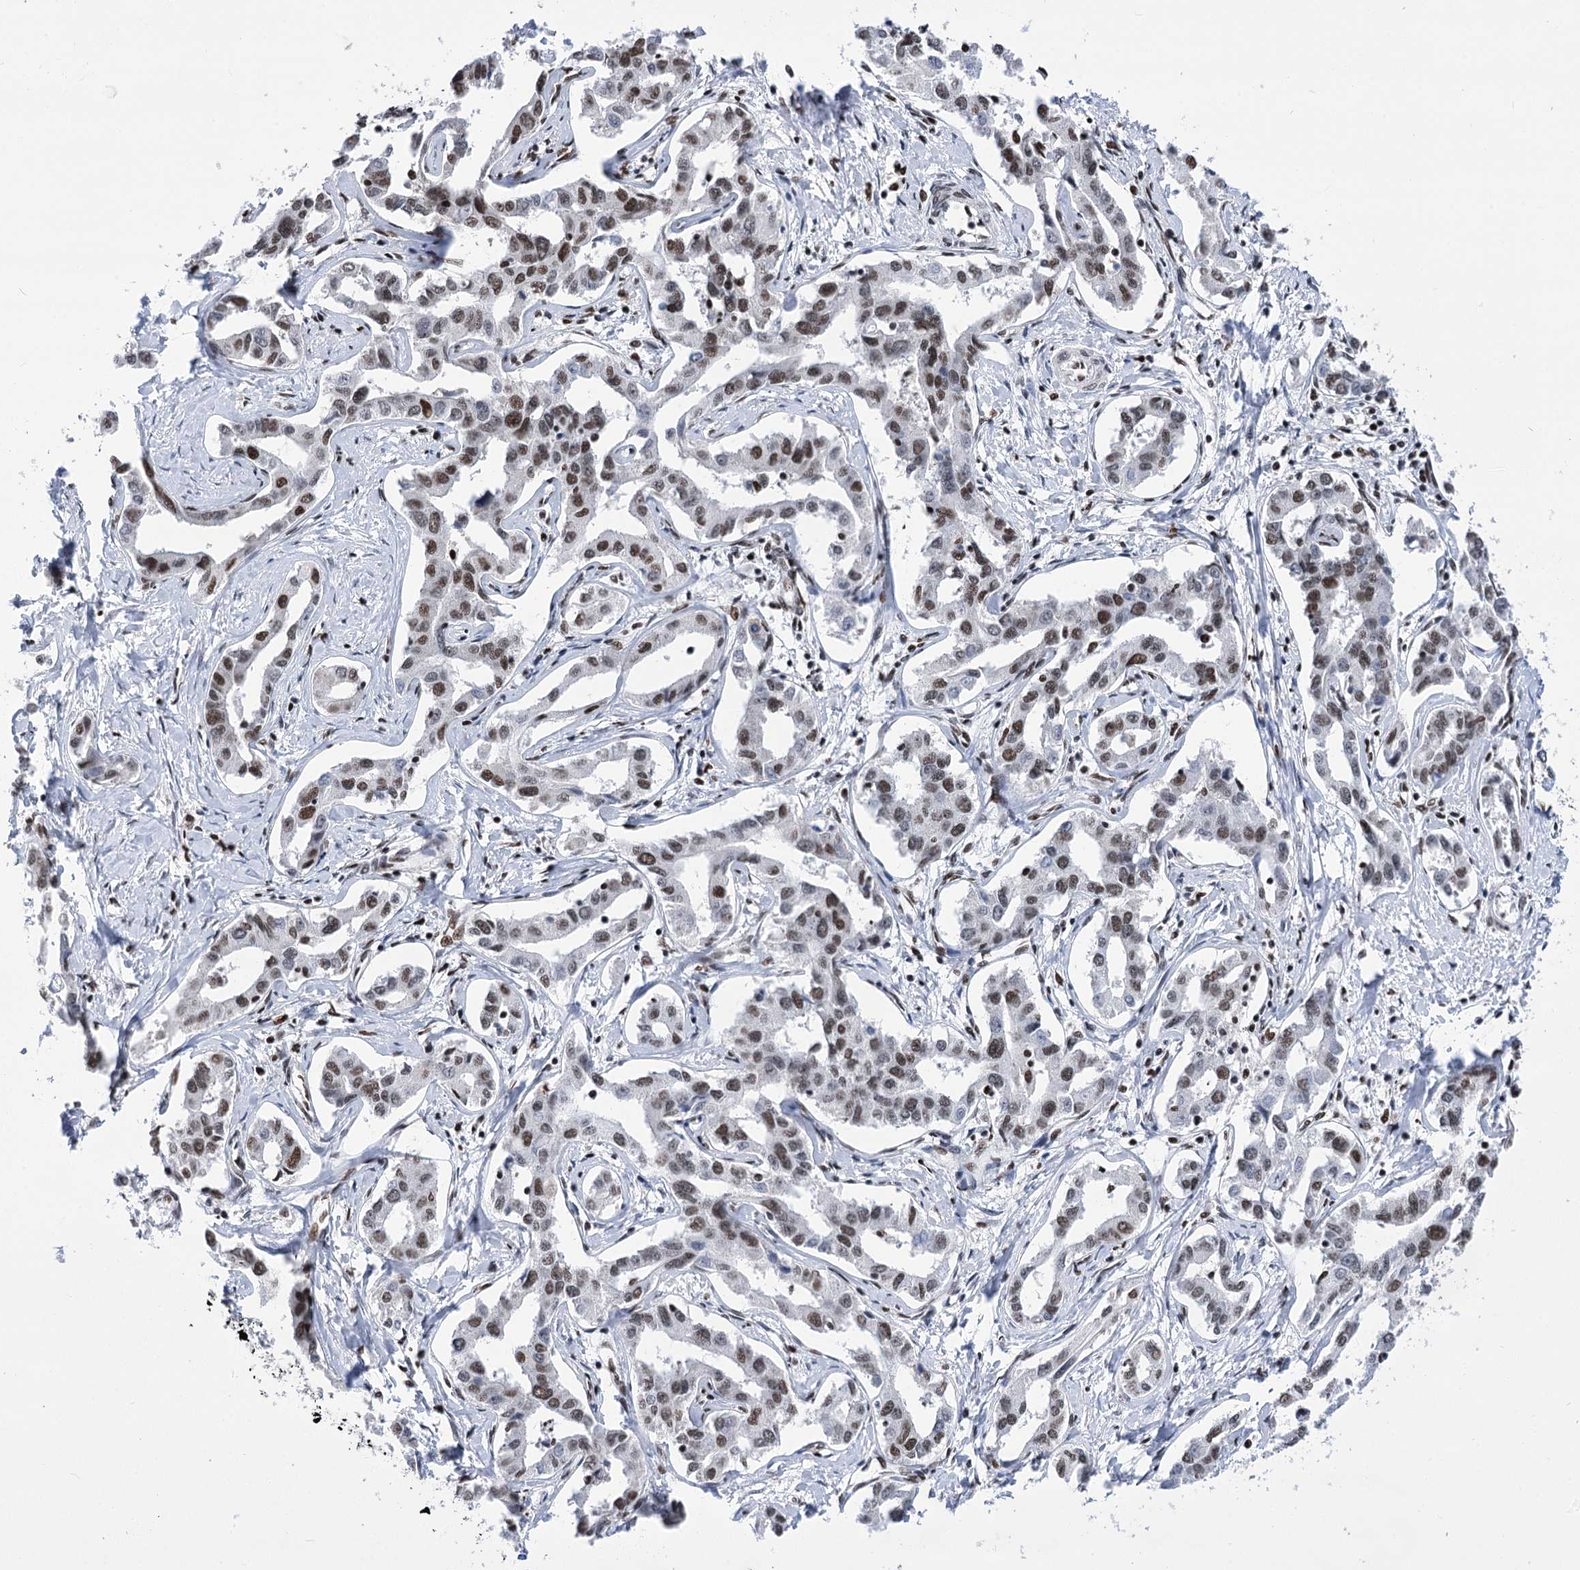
{"staining": {"intensity": "moderate", "quantity": "25%-75%", "location": "nuclear"}, "tissue": "liver cancer", "cell_type": "Tumor cells", "image_type": "cancer", "snomed": [{"axis": "morphology", "description": "Cholangiocarcinoma"}, {"axis": "topography", "description": "Liver"}], "caption": "A histopathology image of liver cholangiocarcinoma stained for a protein displays moderate nuclear brown staining in tumor cells. The staining was performed using DAB to visualize the protein expression in brown, while the nuclei were stained in blue with hematoxylin (Magnification: 20x).", "gene": "POU4F3", "patient": {"sex": "male", "age": 59}}